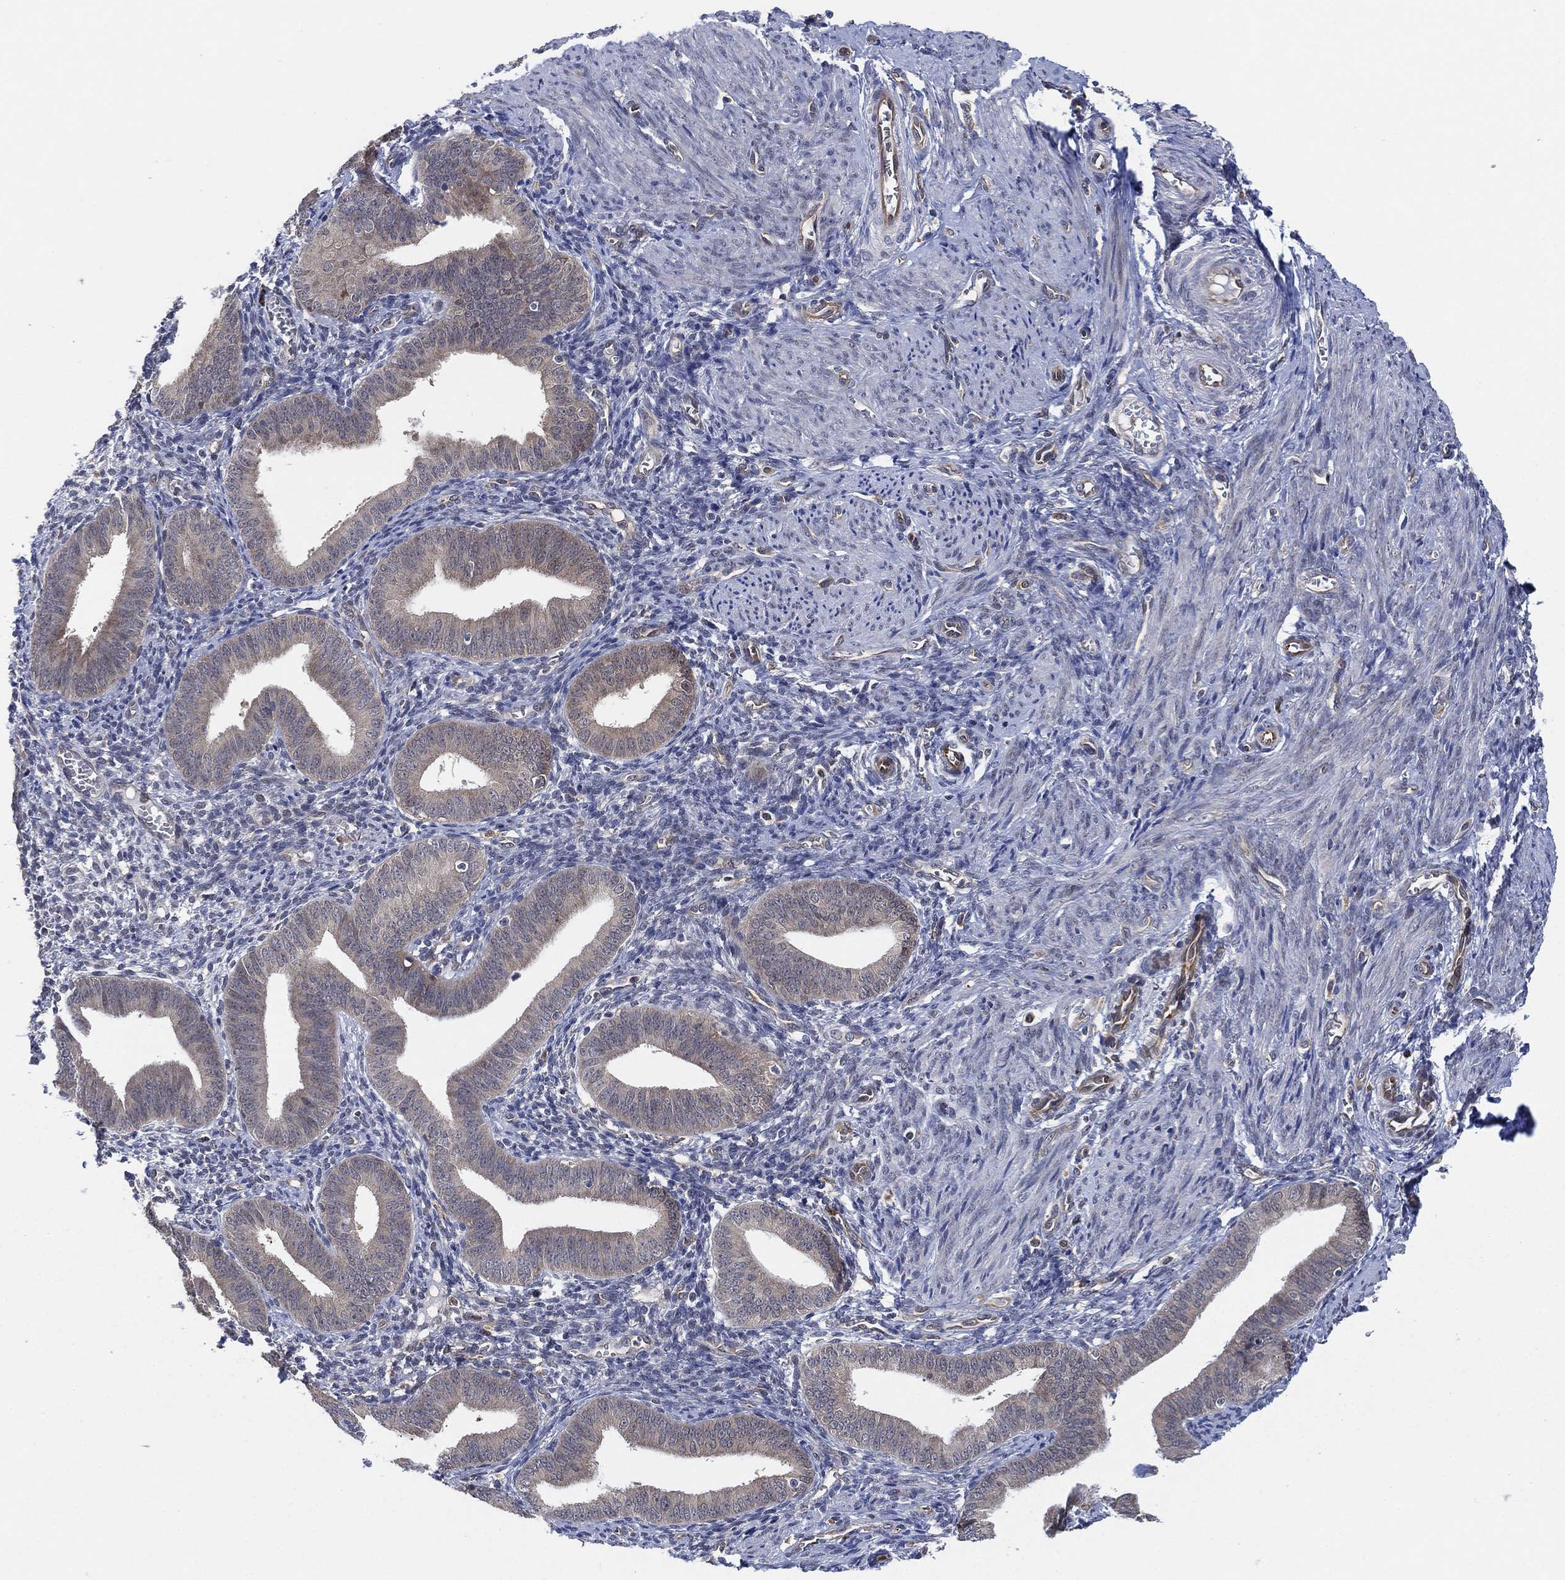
{"staining": {"intensity": "negative", "quantity": "none", "location": "none"}, "tissue": "endometrium", "cell_type": "Cells in endometrial stroma", "image_type": "normal", "snomed": [{"axis": "morphology", "description": "Normal tissue, NOS"}, {"axis": "topography", "description": "Endometrium"}], "caption": "DAB (3,3'-diaminobenzidine) immunohistochemical staining of unremarkable endometrium shows no significant expression in cells in endometrial stroma. (Stains: DAB immunohistochemistry with hematoxylin counter stain, Microscopy: brightfield microscopy at high magnification).", "gene": "FES", "patient": {"sex": "female", "age": 42}}